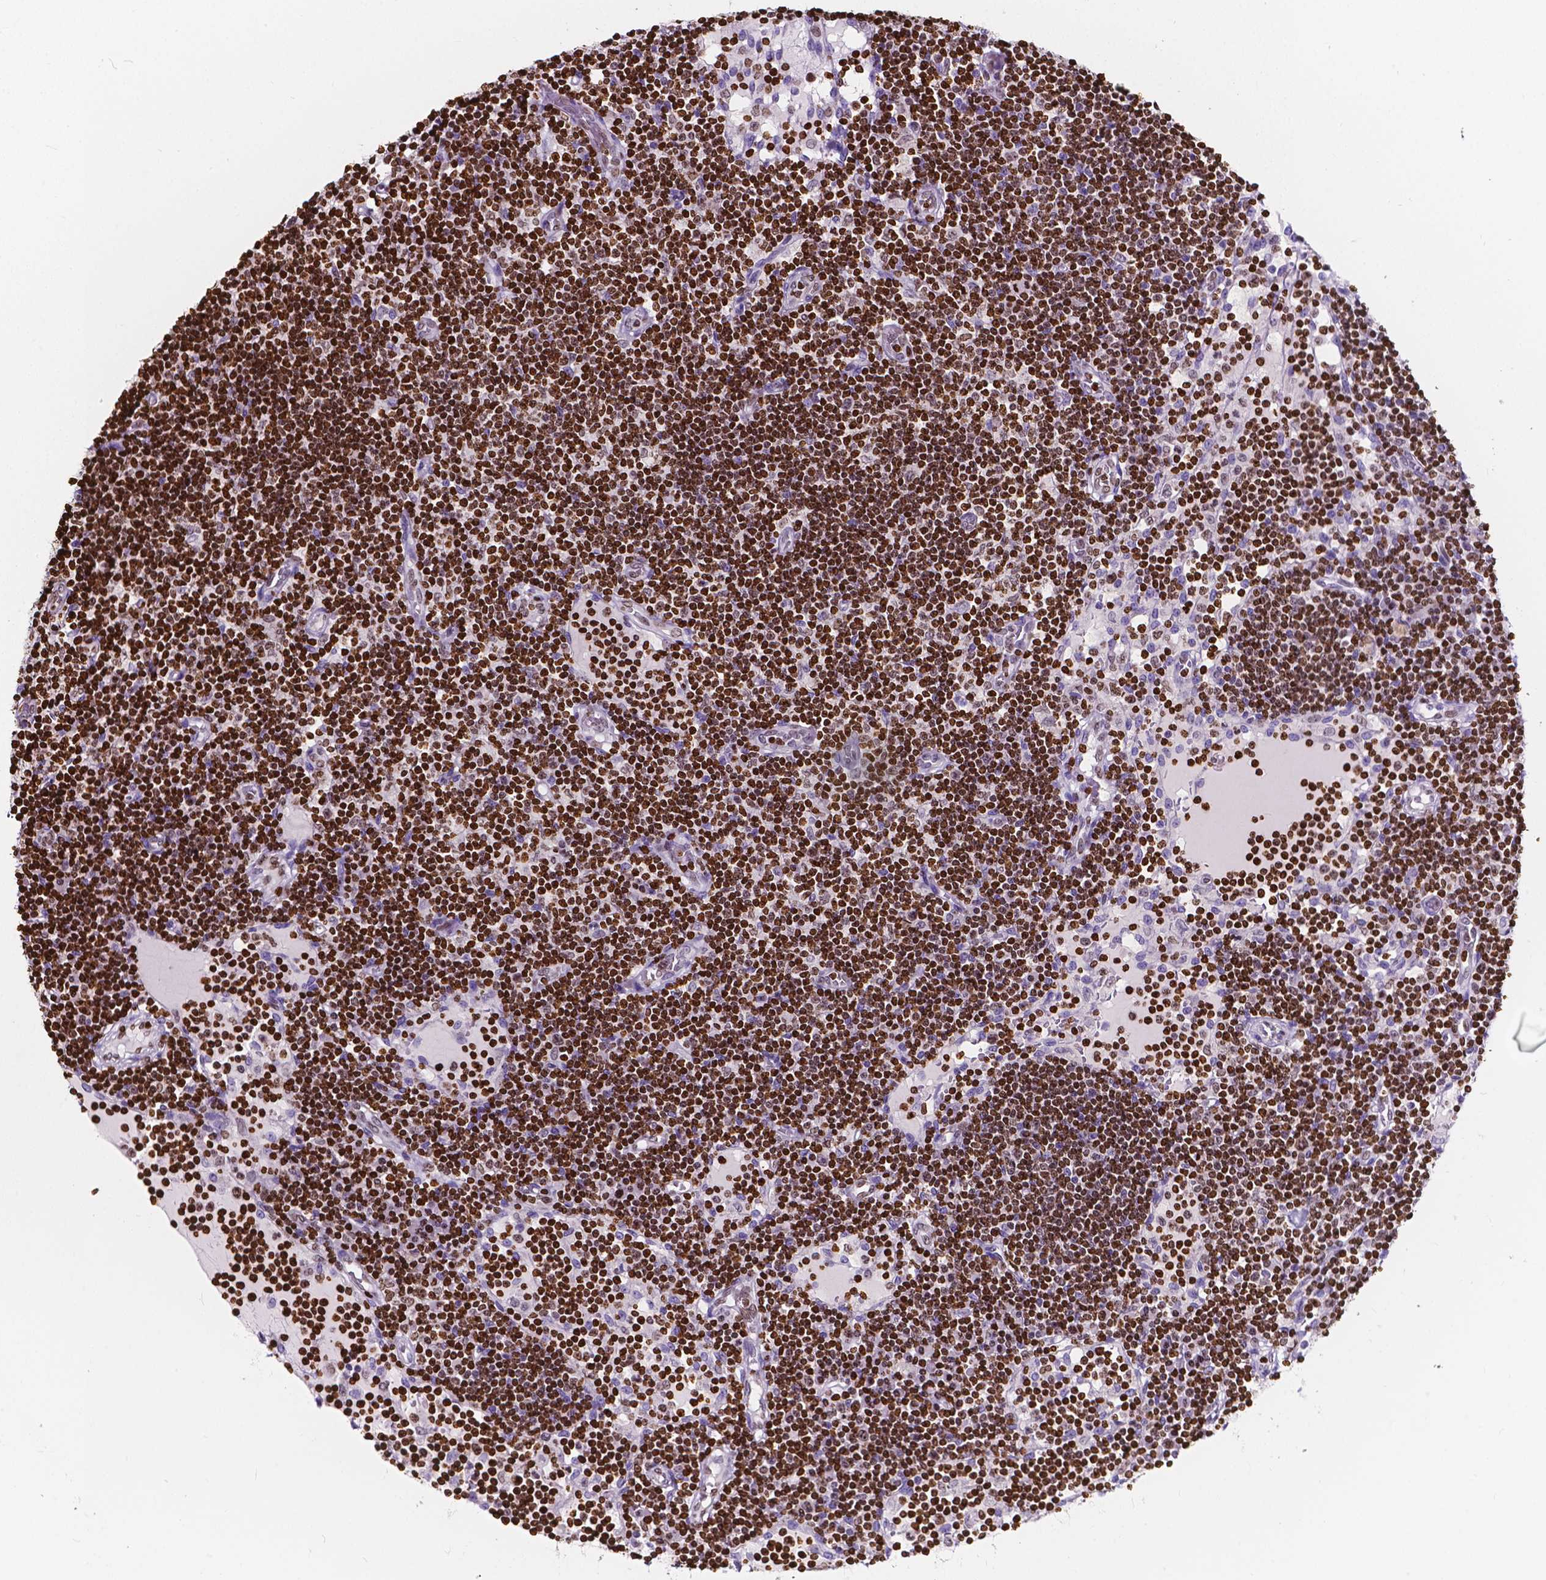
{"staining": {"intensity": "strong", "quantity": ">75%", "location": "nuclear"}, "tissue": "lymph node", "cell_type": "Non-germinal center cells", "image_type": "normal", "snomed": [{"axis": "morphology", "description": "Normal tissue, NOS"}, {"axis": "topography", "description": "Lymph node"}], "caption": "Brown immunohistochemical staining in benign human lymph node exhibits strong nuclear staining in about >75% of non-germinal center cells.", "gene": "CBY3", "patient": {"sex": "female", "age": 72}}